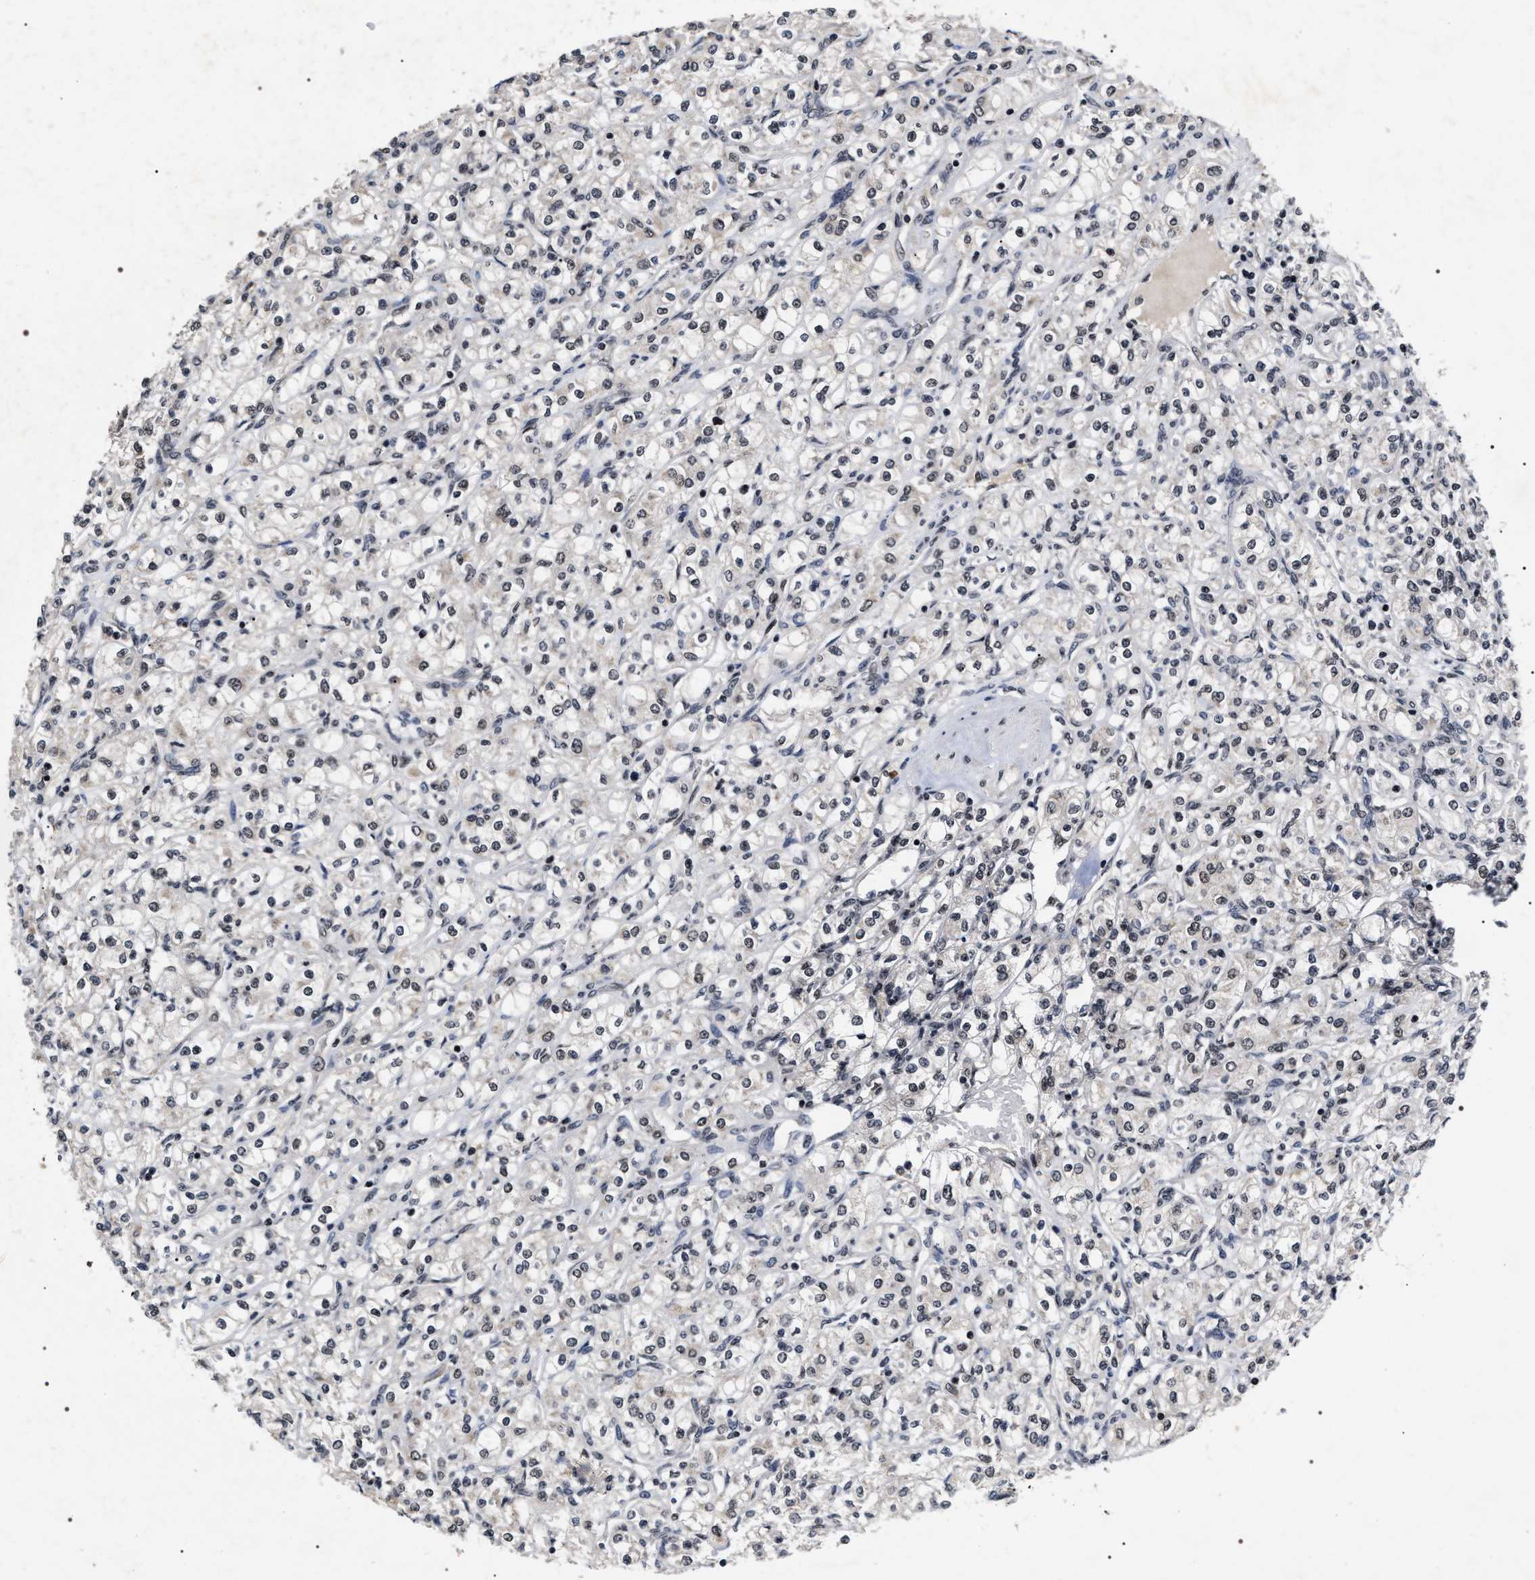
{"staining": {"intensity": "weak", "quantity": "25%-75%", "location": "nuclear"}, "tissue": "renal cancer", "cell_type": "Tumor cells", "image_type": "cancer", "snomed": [{"axis": "morphology", "description": "Adenocarcinoma, NOS"}, {"axis": "topography", "description": "Kidney"}], "caption": "Immunohistochemistry (IHC) micrograph of human renal cancer stained for a protein (brown), which shows low levels of weak nuclear staining in about 25%-75% of tumor cells.", "gene": "RRP1B", "patient": {"sex": "male", "age": 77}}